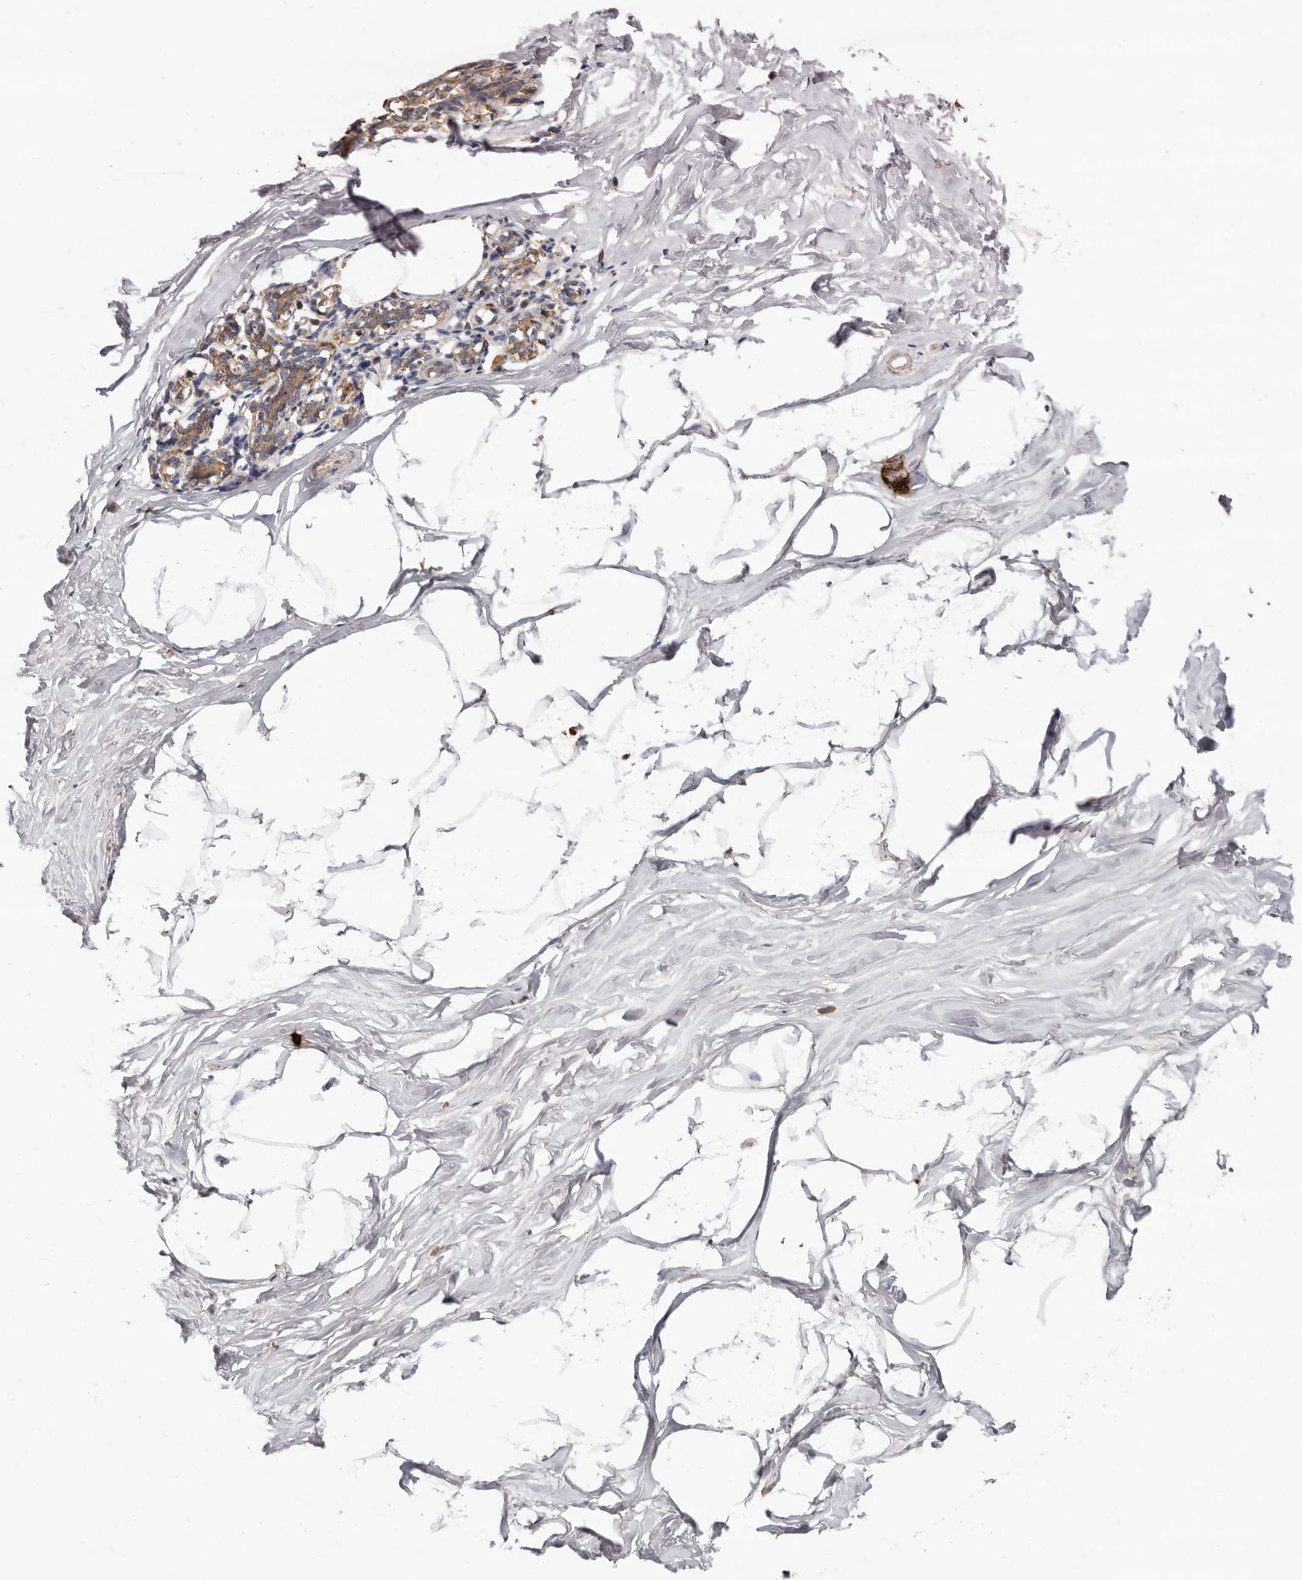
{"staining": {"intensity": "negative", "quantity": "none", "location": "none"}, "tissue": "breast", "cell_type": "Adipocytes", "image_type": "normal", "snomed": [{"axis": "morphology", "description": "Normal tissue, NOS"}, {"axis": "topography", "description": "Breast"}], "caption": "DAB (3,3'-diaminobenzidine) immunohistochemical staining of normal breast demonstrates no significant staining in adipocytes.", "gene": "RWDD1", "patient": {"sex": "female", "age": 62}}